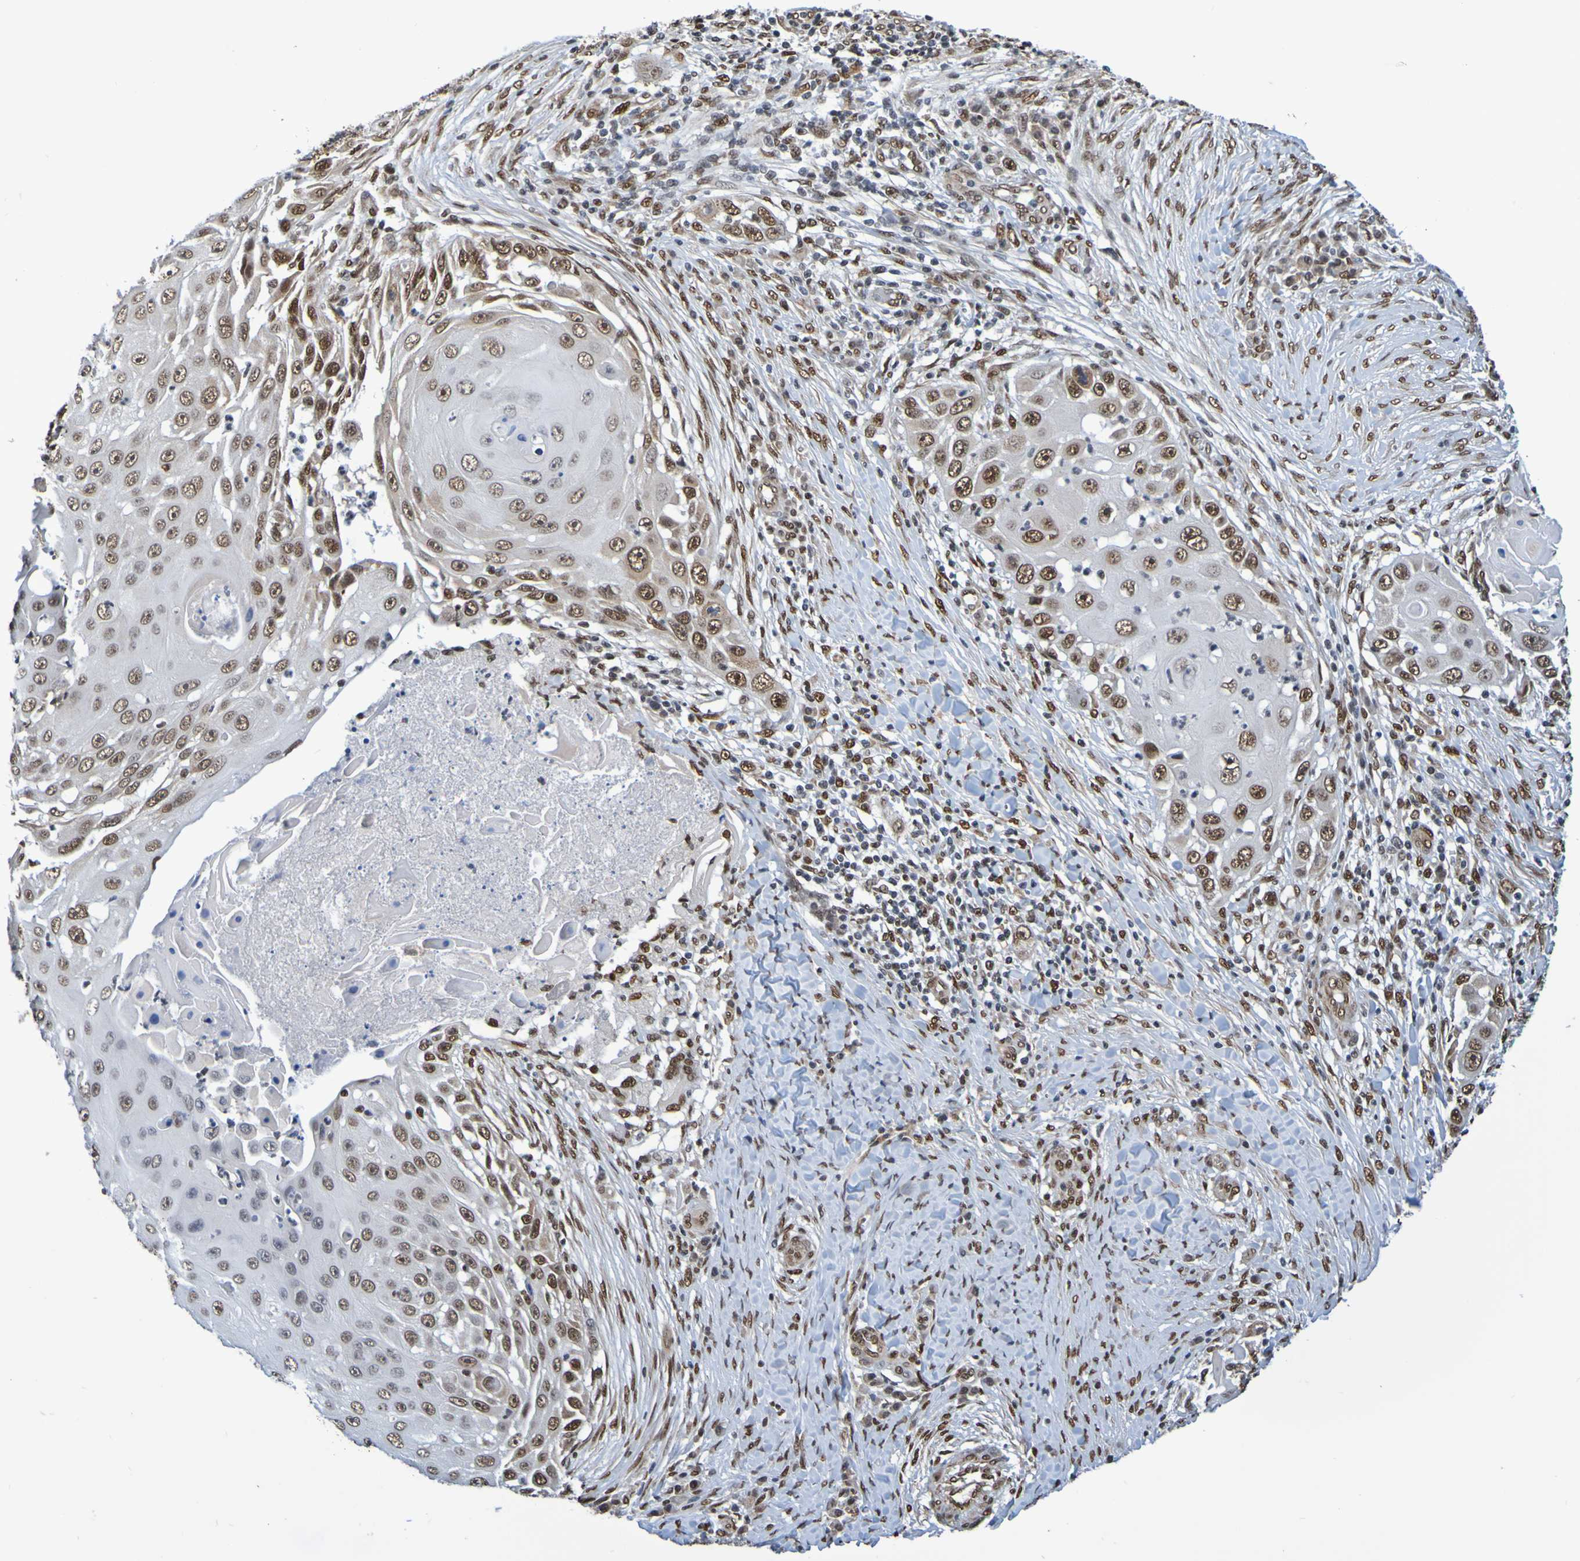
{"staining": {"intensity": "strong", "quantity": "25%-75%", "location": "nuclear"}, "tissue": "skin cancer", "cell_type": "Tumor cells", "image_type": "cancer", "snomed": [{"axis": "morphology", "description": "Squamous cell carcinoma, NOS"}, {"axis": "topography", "description": "Skin"}], "caption": "A photomicrograph of squamous cell carcinoma (skin) stained for a protein displays strong nuclear brown staining in tumor cells.", "gene": "HDAC2", "patient": {"sex": "female", "age": 44}}